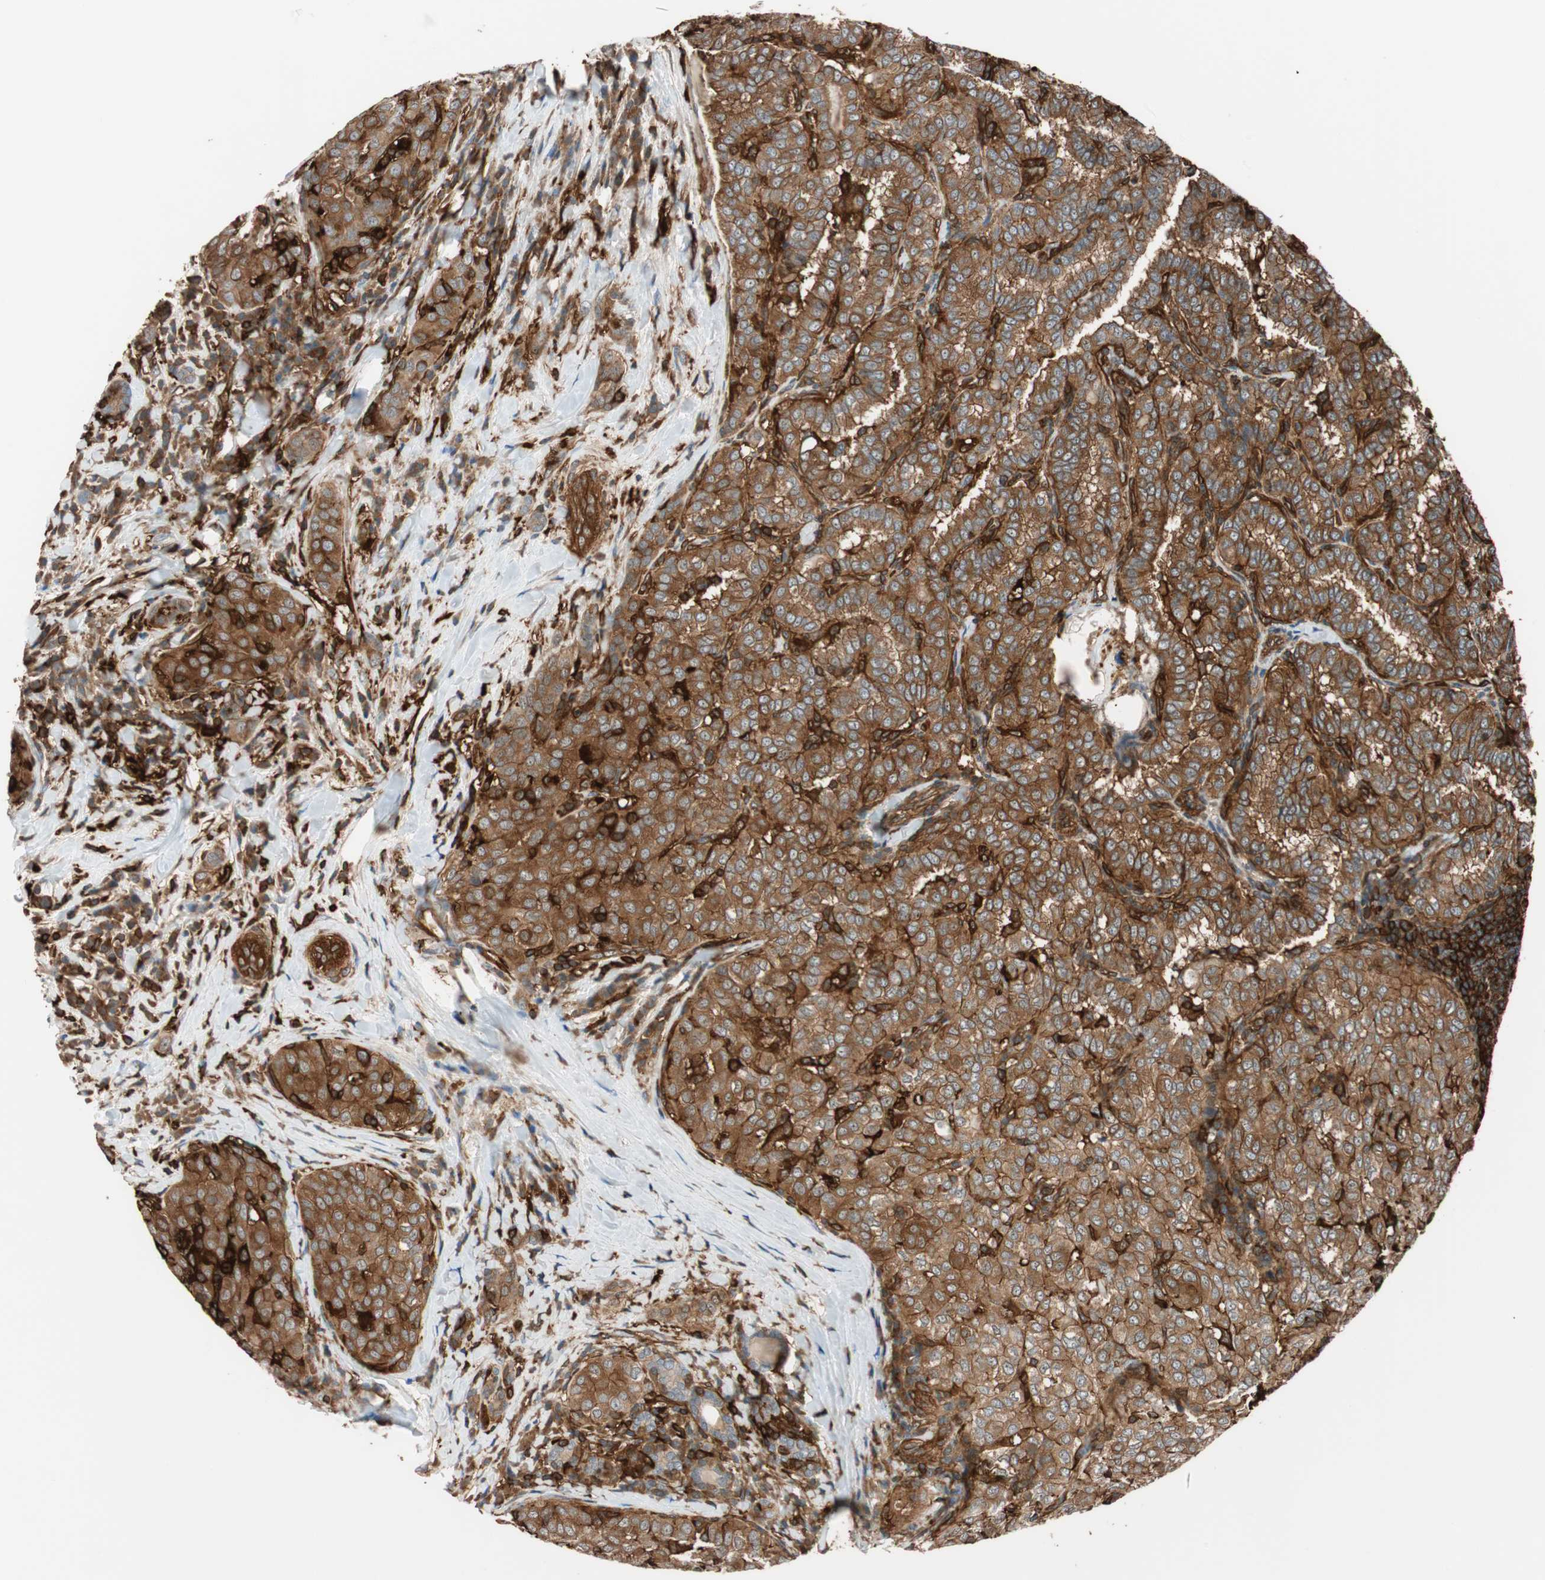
{"staining": {"intensity": "strong", "quantity": ">75%", "location": "cytoplasmic/membranous"}, "tissue": "thyroid cancer", "cell_type": "Tumor cells", "image_type": "cancer", "snomed": [{"axis": "morphology", "description": "Papillary adenocarcinoma, NOS"}, {"axis": "topography", "description": "Thyroid gland"}], "caption": "Tumor cells show strong cytoplasmic/membranous positivity in about >75% of cells in thyroid cancer (papillary adenocarcinoma). (IHC, brightfield microscopy, high magnification).", "gene": "VASP", "patient": {"sex": "female", "age": 30}}